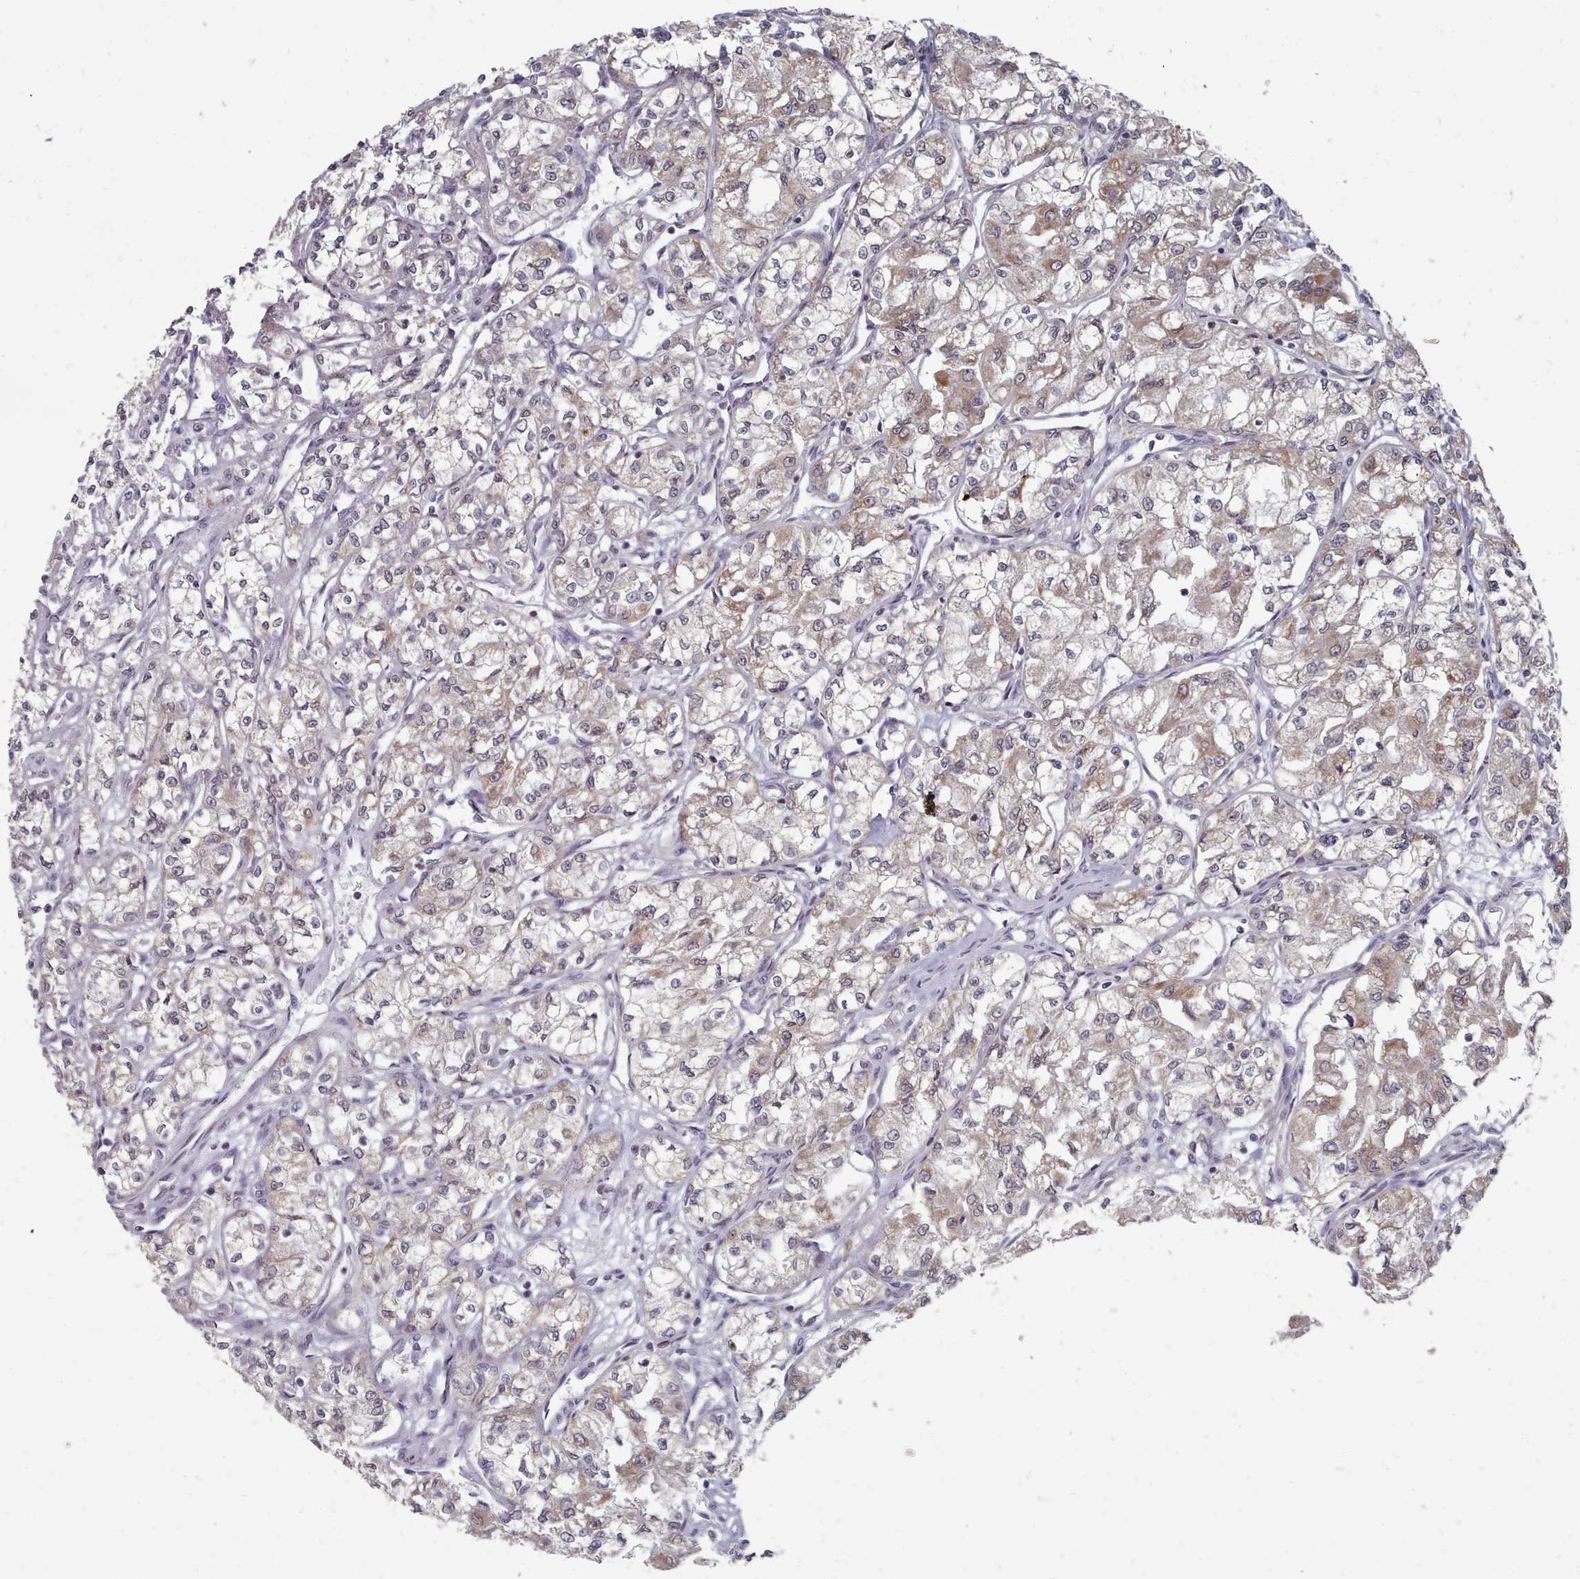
{"staining": {"intensity": "moderate", "quantity": ">75%", "location": "cytoplasmic/membranous"}, "tissue": "renal cancer", "cell_type": "Tumor cells", "image_type": "cancer", "snomed": [{"axis": "morphology", "description": "Adenocarcinoma, NOS"}, {"axis": "topography", "description": "Kidney"}], "caption": "This micrograph demonstrates renal cancer stained with IHC to label a protein in brown. The cytoplasmic/membranous of tumor cells show moderate positivity for the protein. Nuclei are counter-stained blue.", "gene": "ACKR3", "patient": {"sex": "male", "age": 59}}